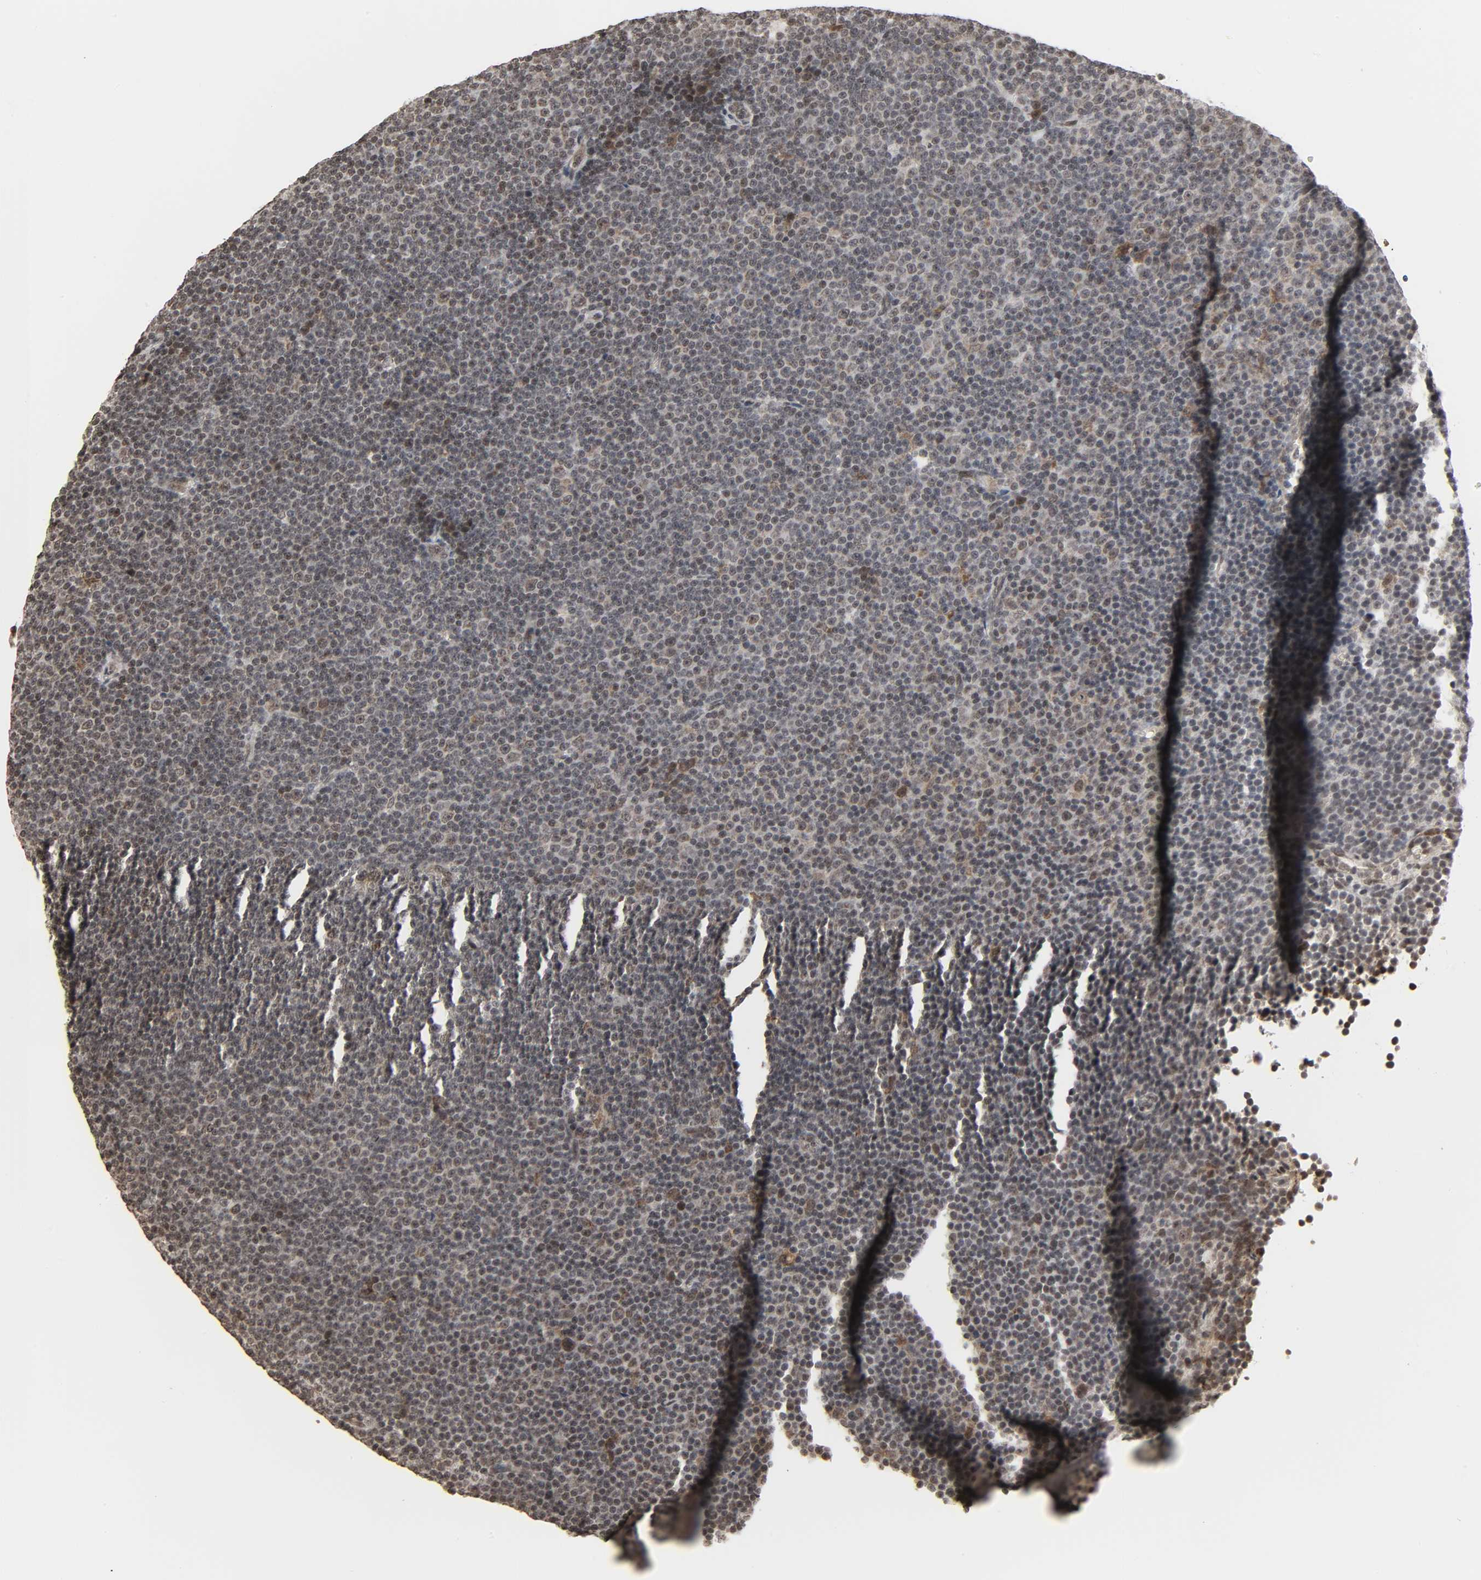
{"staining": {"intensity": "weak", "quantity": "25%-75%", "location": "cytoplasmic/membranous,nuclear"}, "tissue": "lymphoma", "cell_type": "Tumor cells", "image_type": "cancer", "snomed": [{"axis": "morphology", "description": "Malignant lymphoma, non-Hodgkin's type, Low grade"}, {"axis": "topography", "description": "Lymph node"}], "caption": "Low-grade malignant lymphoma, non-Hodgkin's type stained with immunohistochemistry exhibits weak cytoplasmic/membranous and nuclear positivity in approximately 25%-75% of tumor cells. The staining was performed using DAB to visualize the protein expression in brown, while the nuclei were stained in blue with hematoxylin (Magnification: 20x).", "gene": "XRCC1", "patient": {"sex": "female", "age": 67}}